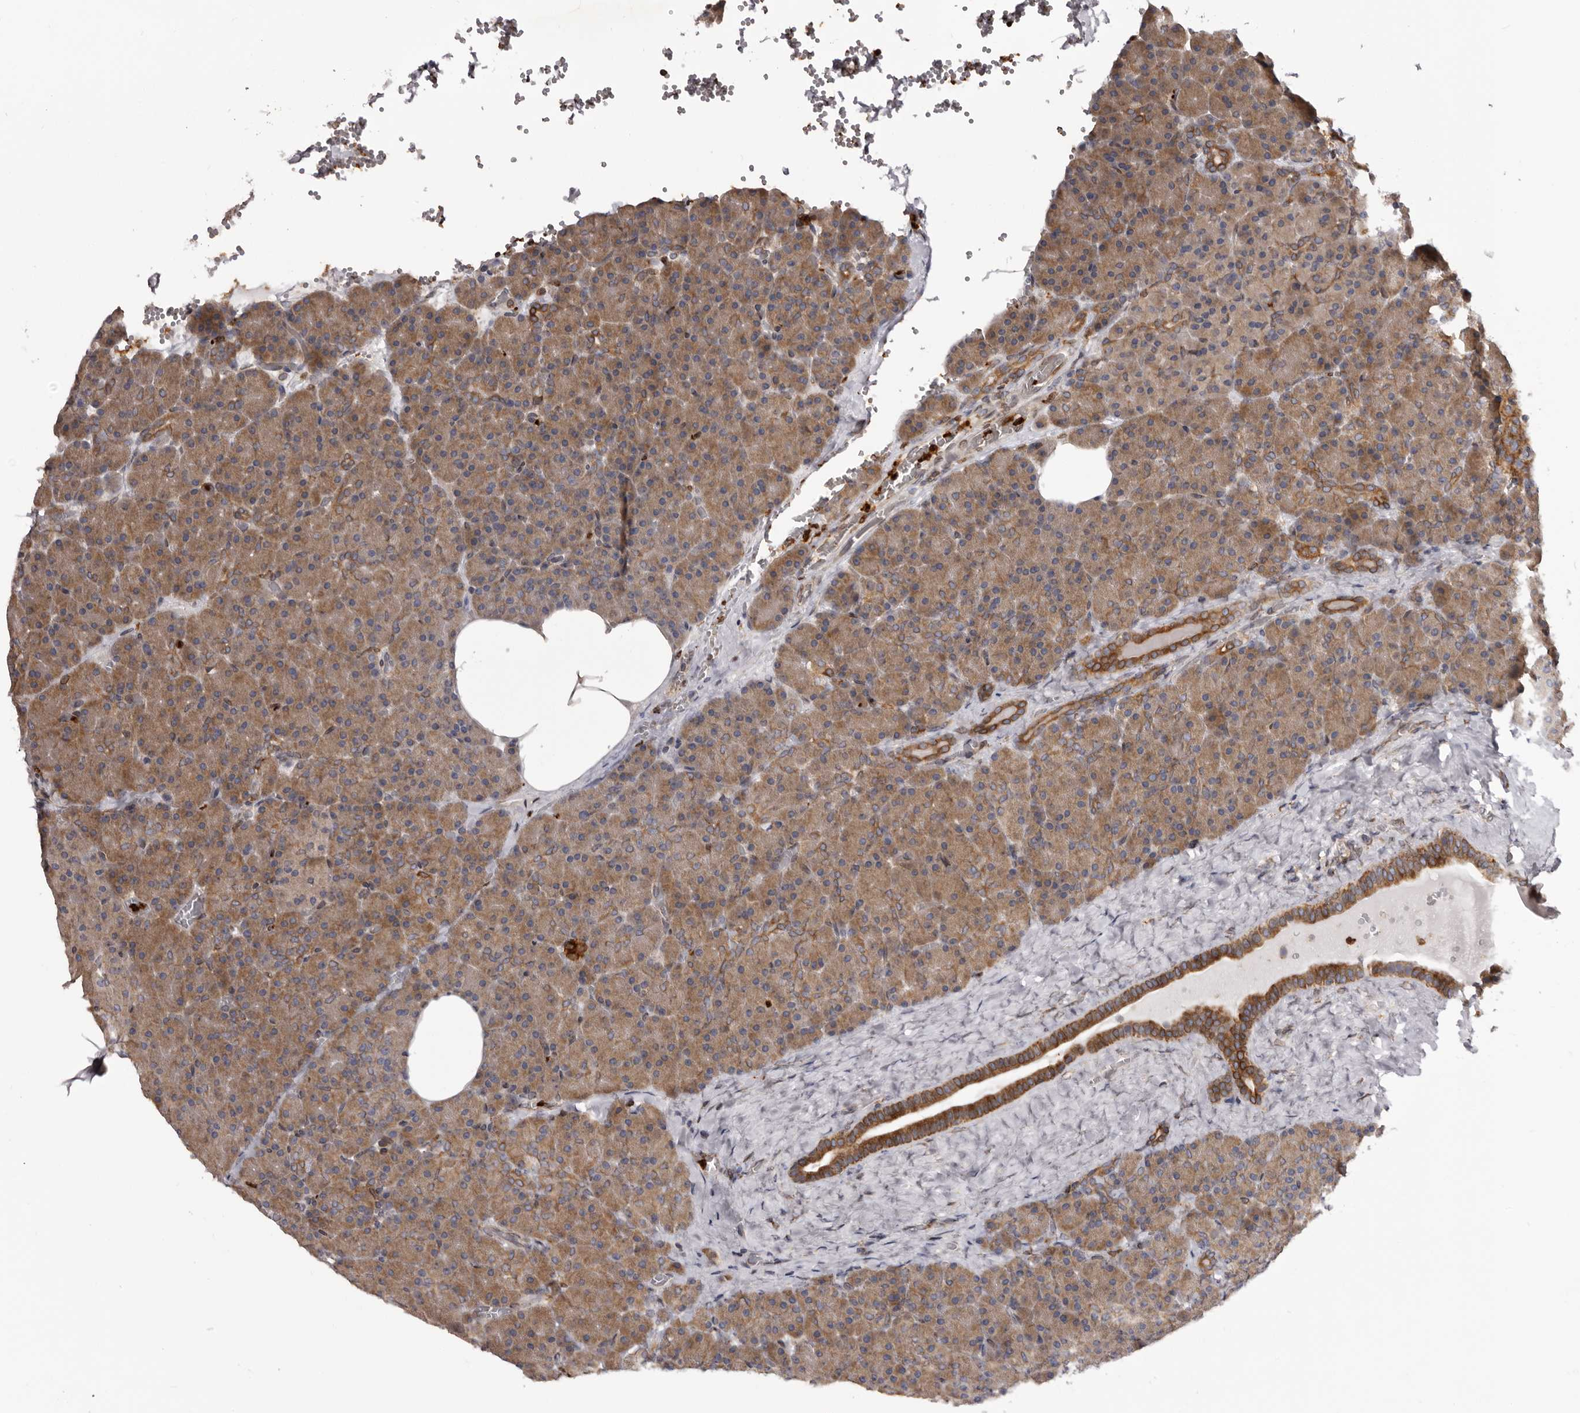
{"staining": {"intensity": "moderate", "quantity": ">75%", "location": "cytoplasmic/membranous"}, "tissue": "pancreas", "cell_type": "Exocrine glandular cells", "image_type": "normal", "snomed": [{"axis": "morphology", "description": "Normal tissue, NOS"}, {"axis": "morphology", "description": "Carcinoid, malignant, NOS"}, {"axis": "topography", "description": "Pancreas"}], "caption": "About >75% of exocrine glandular cells in benign pancreas show moderate cytoplasmic/membranous protein staining as visualized by brown immunohistochemical staining.", "gene": "C4orf3", "patient": {"sex": "female", "age": 35}}